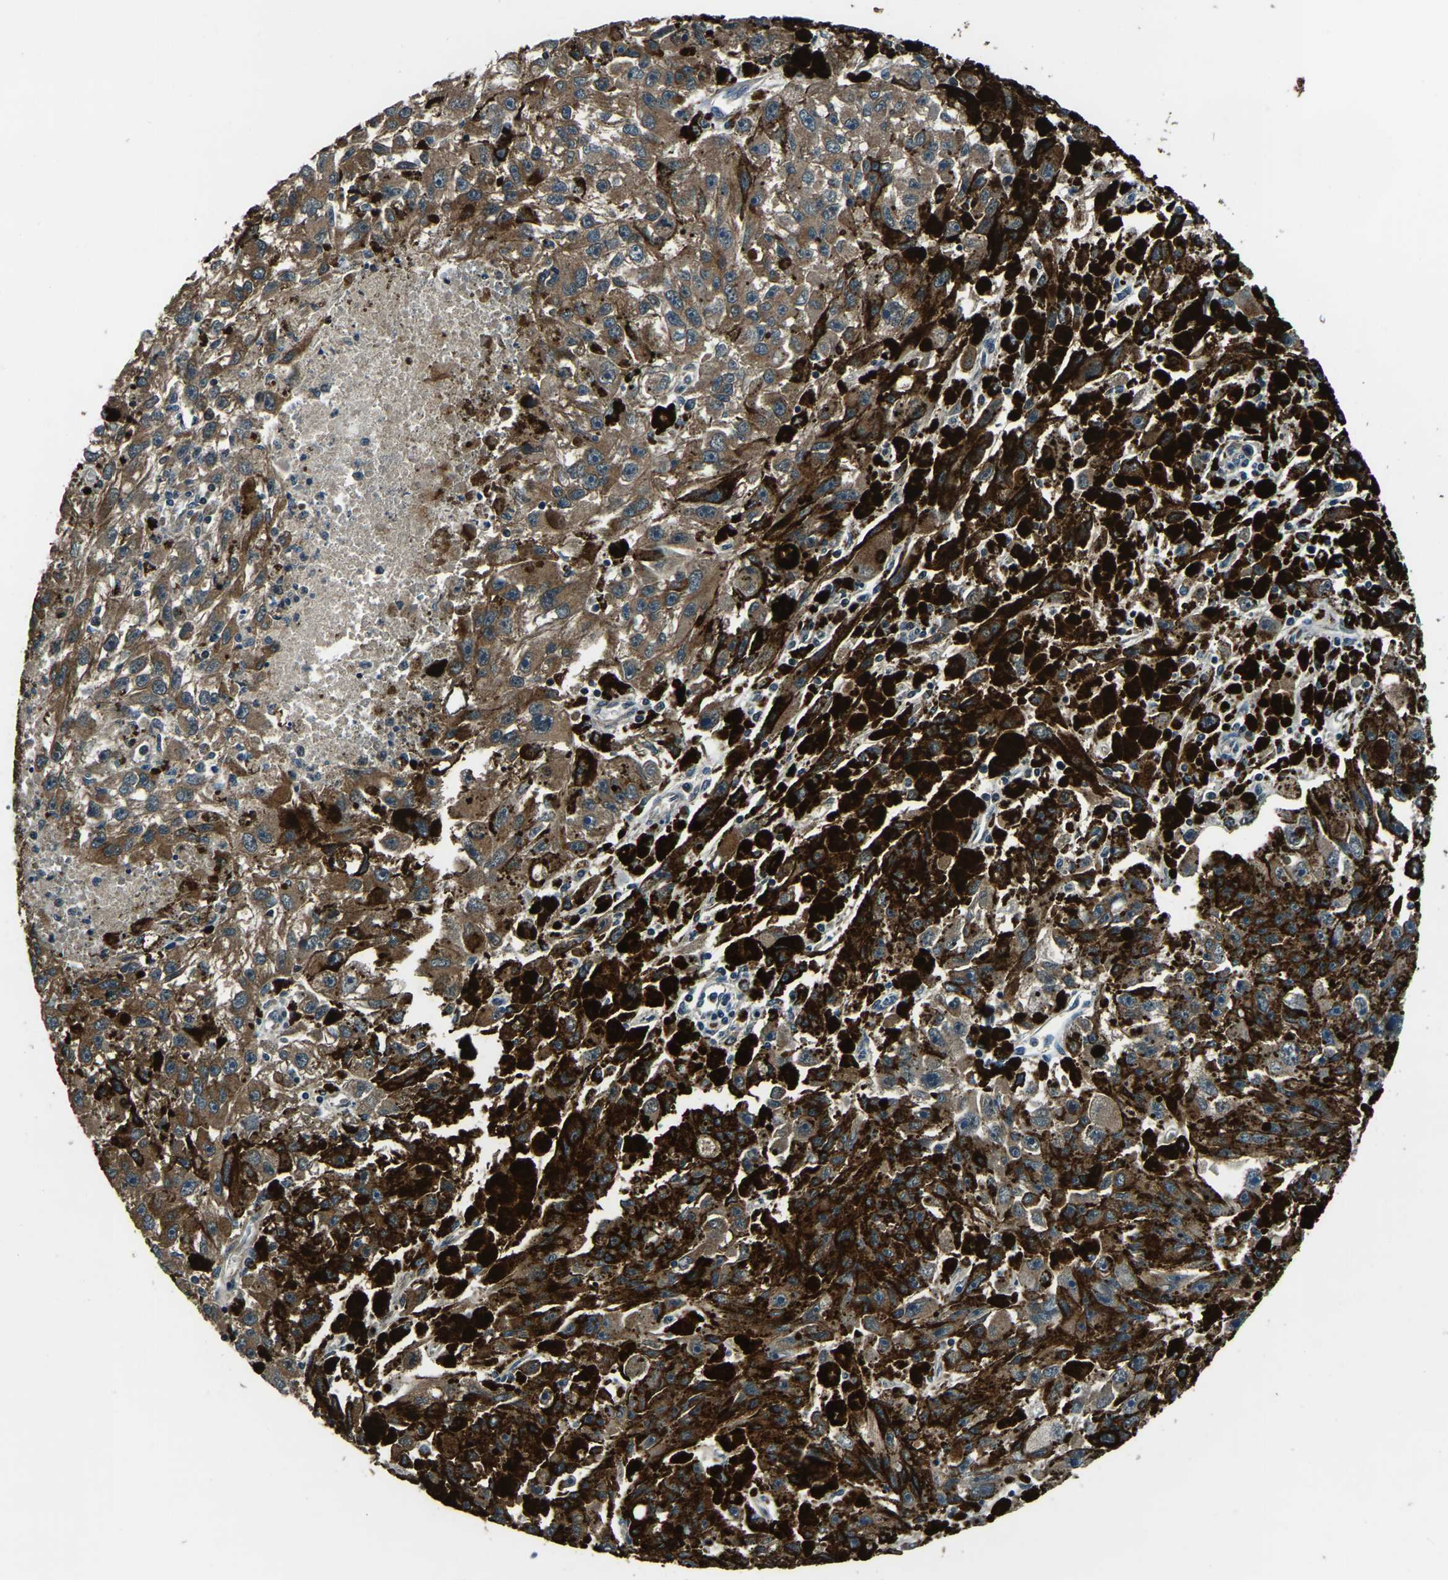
{"staining": {"intensity": "moderate", "quantity": ">75%", "location": "cytoplasmic/membranous"}, "tissue": "melanoma", "cell_type": "Tumor cells", "image_type": "cancer", "snomed": [{"axis": "morphology", "description": "Malignant melanoma, NOS"}, {"axis": "topography", "description": "Skin"}], "caption": "An IHC photomicrograph of tumor tissue is shown. Protein staining in brown labels moderate cytoplasmic/membranous positivity in malignant melanoma within tumor cells.", "gene": "ANKIB1", "patient": {"sex": "female", "age": 104}}